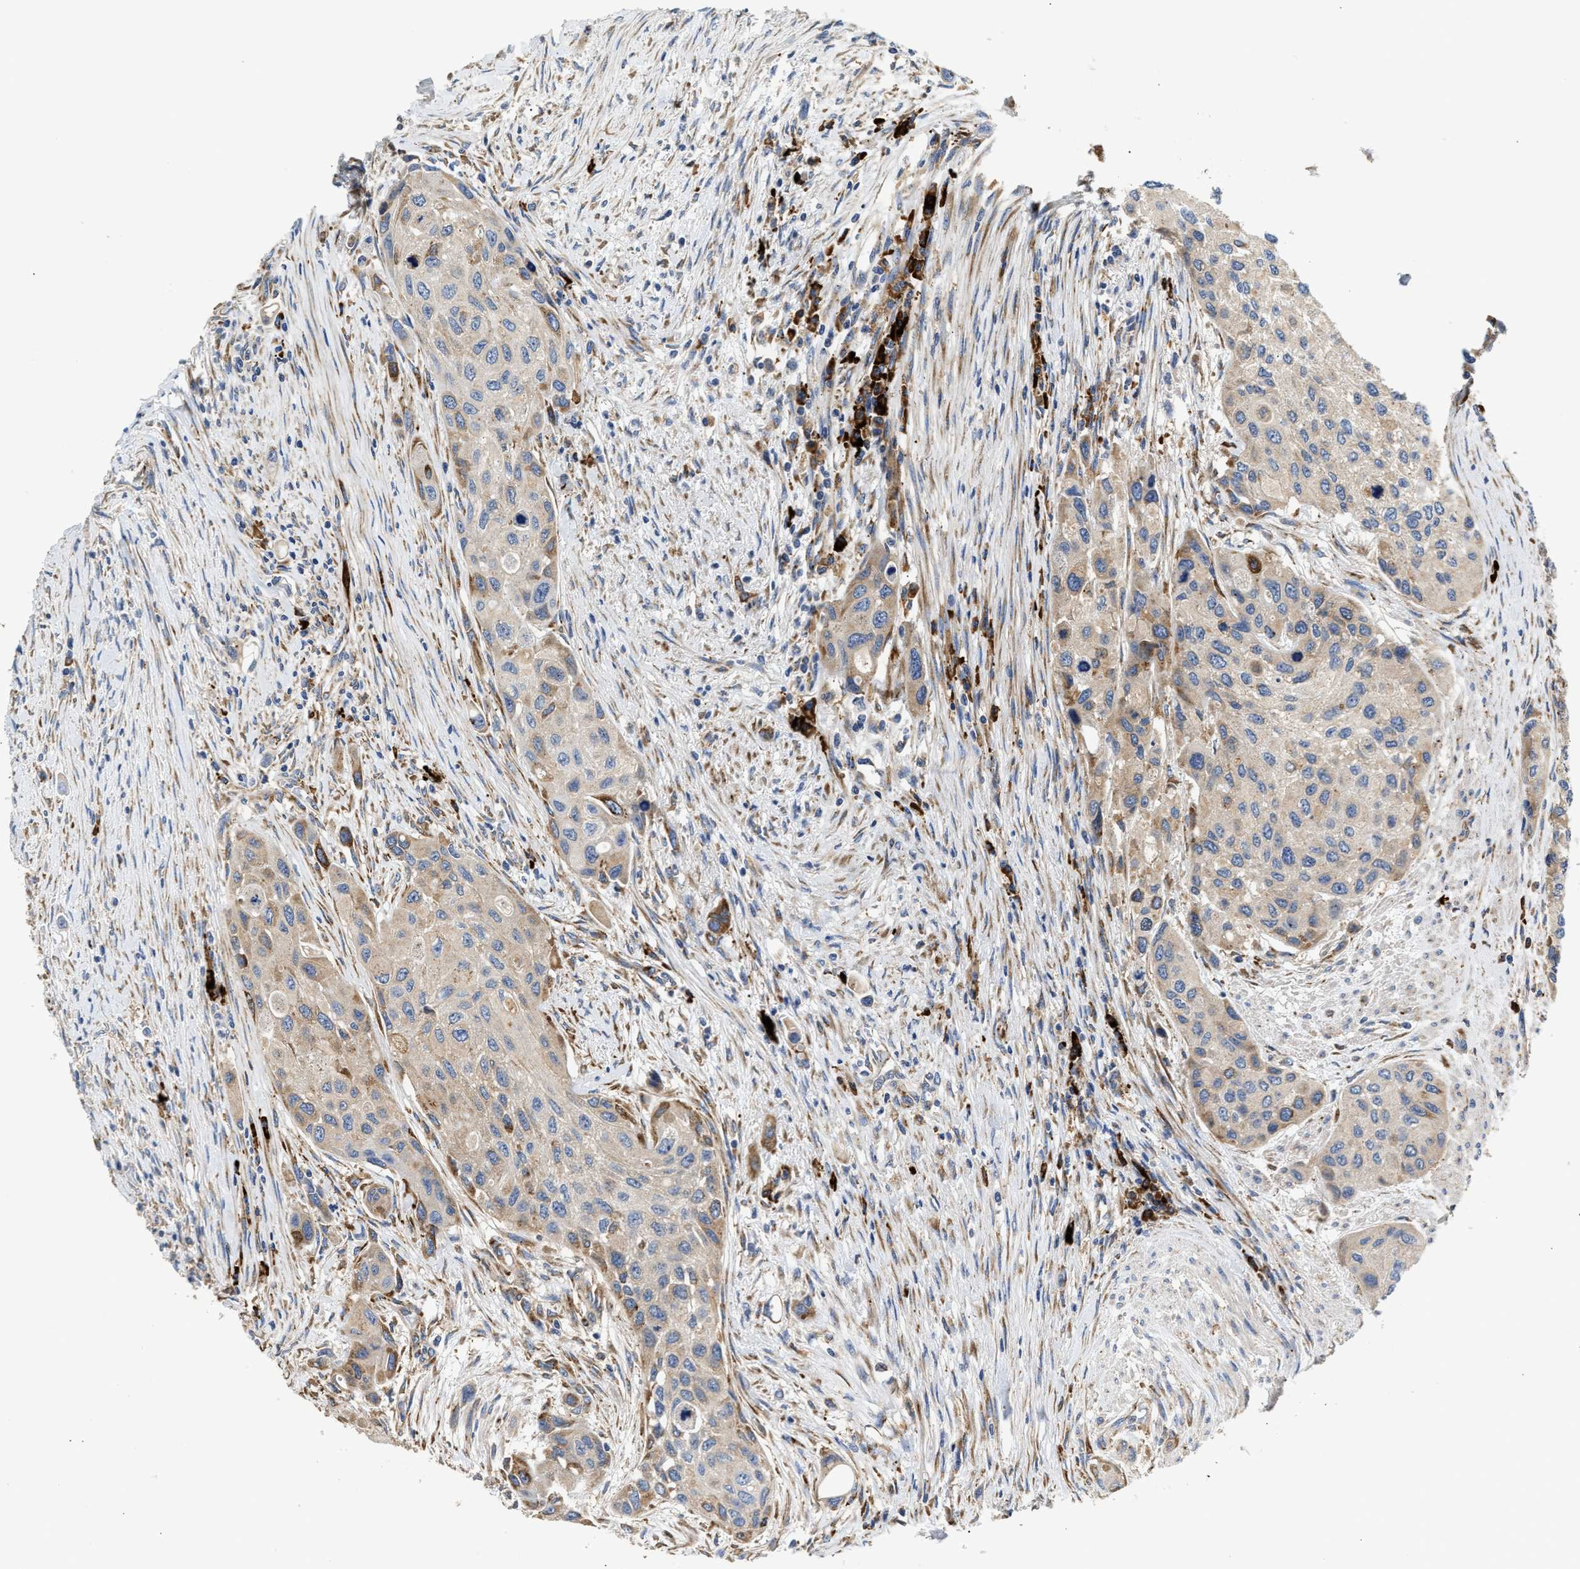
{"staining": {"intensity": "weak", "quantity": ">75%", "location": "cytoplasmic/membranous"}, "tissue": "urothelial cancer", "cell_type": "Tumor cells", "image_type": "cancer", "snomed": [{"axis": "morphology", "description": "Urothelial carcinoma, High grade"}, {"axis": "topography", "description": "Urinary bladder"}], "caption": "DAB (3,3'-diaminobenzidine) immunohistochemical staining of urothelial cancer exhibits weak cytoplasmic/membranous protein positivity in about >75% of tumor cells.", "gene": "AMZ1", "patient": {"sex": "female", "age": 56}}